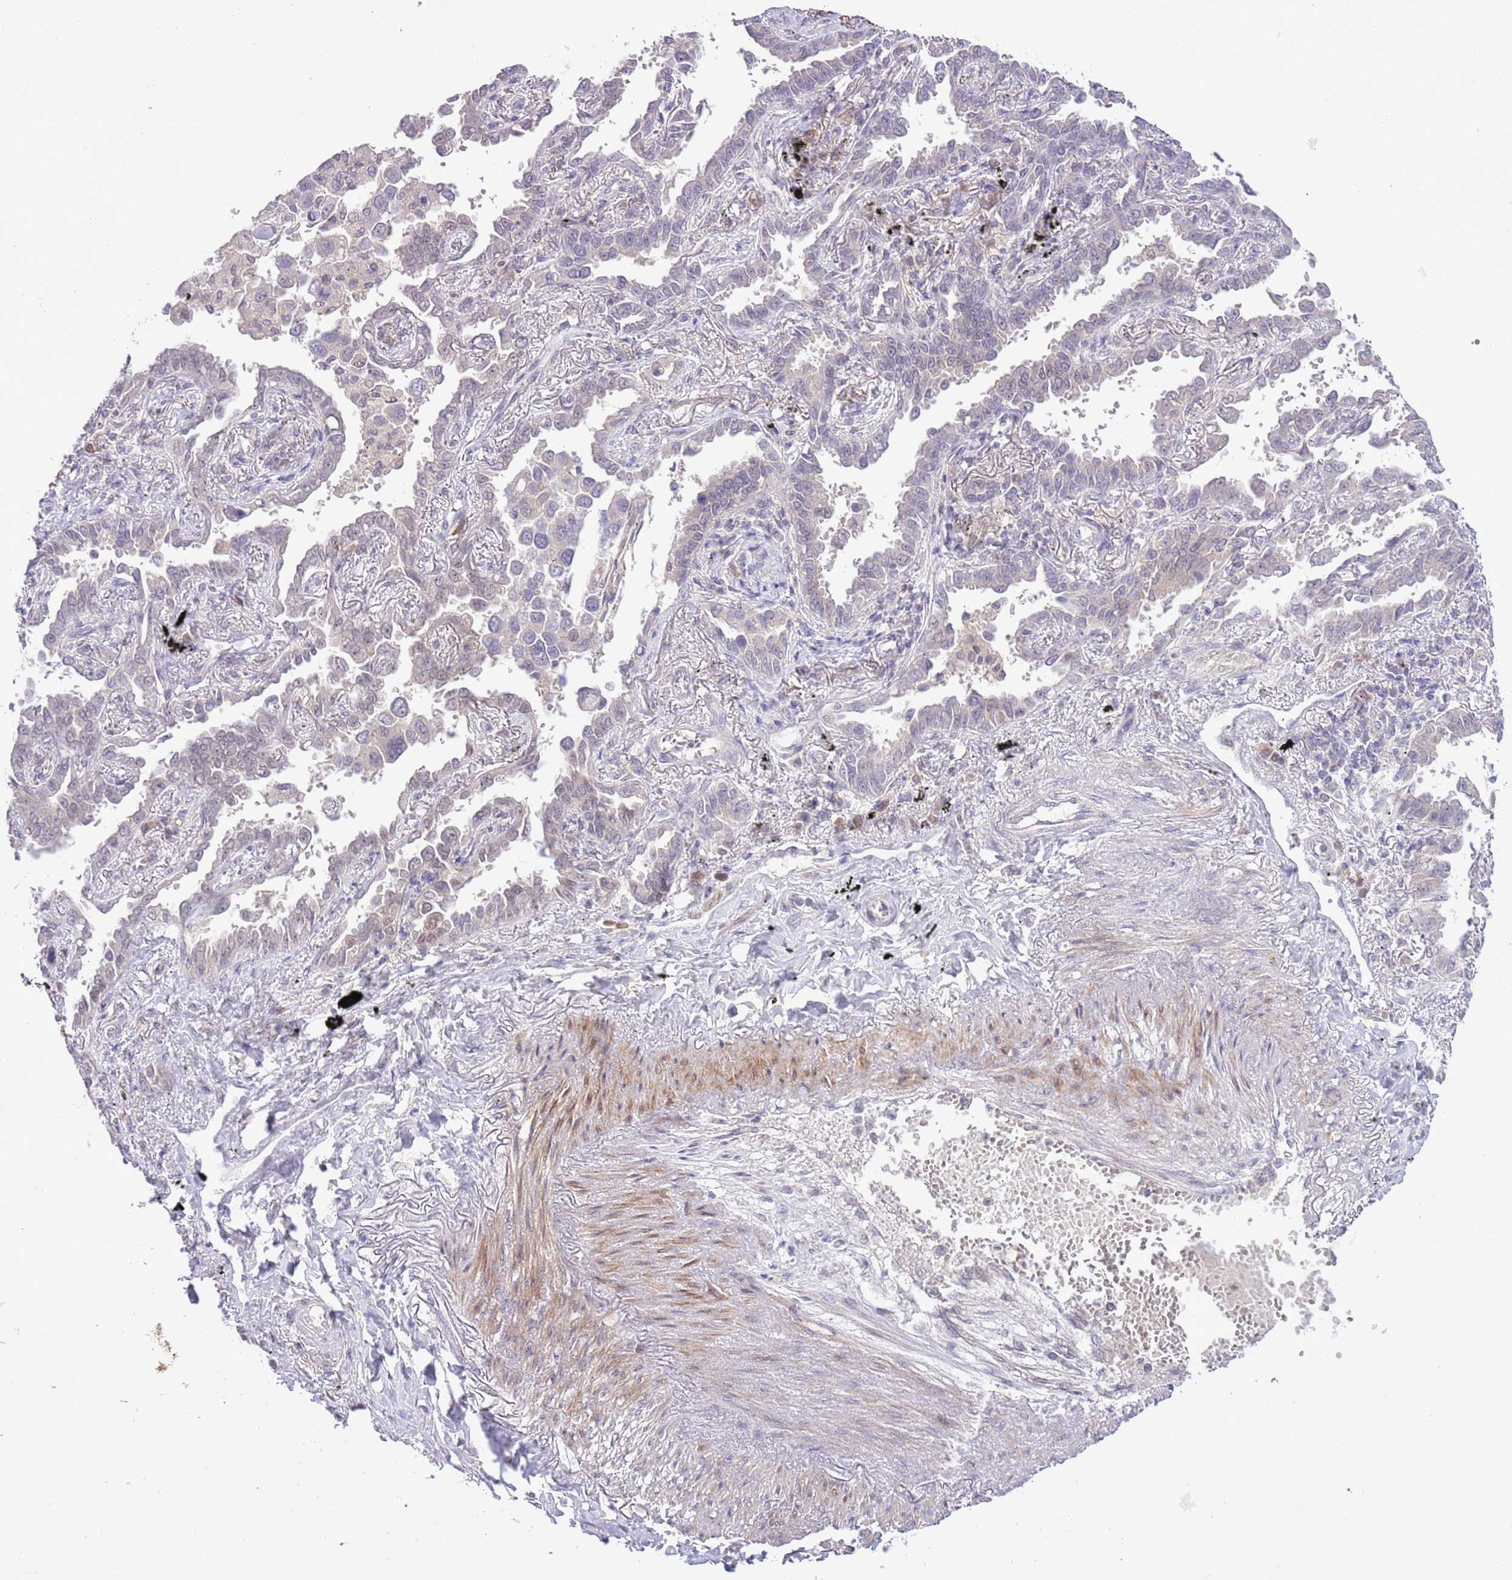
{"staining": {"intensity": "negative", "quantity": "none", "location": "none"}, "tissue": "lung cancer", "cell_type": "Tumor cells", "image_type": "cancer", "snomed": [{"axis": "morphology", "description": "Adenocarcinoma, NOS"}, {"axis": "topography", "description": "Lung"}], "caption": "Immunohistochemistry micrograph of lung adenocarcinoma stained for a protein (brown), which displays no staining in tumor cells. Brightfield microscopy of immunohistochemistry (IHC) stained with DAB (brown) and hematoxylin (blue), captured at high magnification.", "gene": "GALK2", "patient": {"sex": "male", "age": 67}}